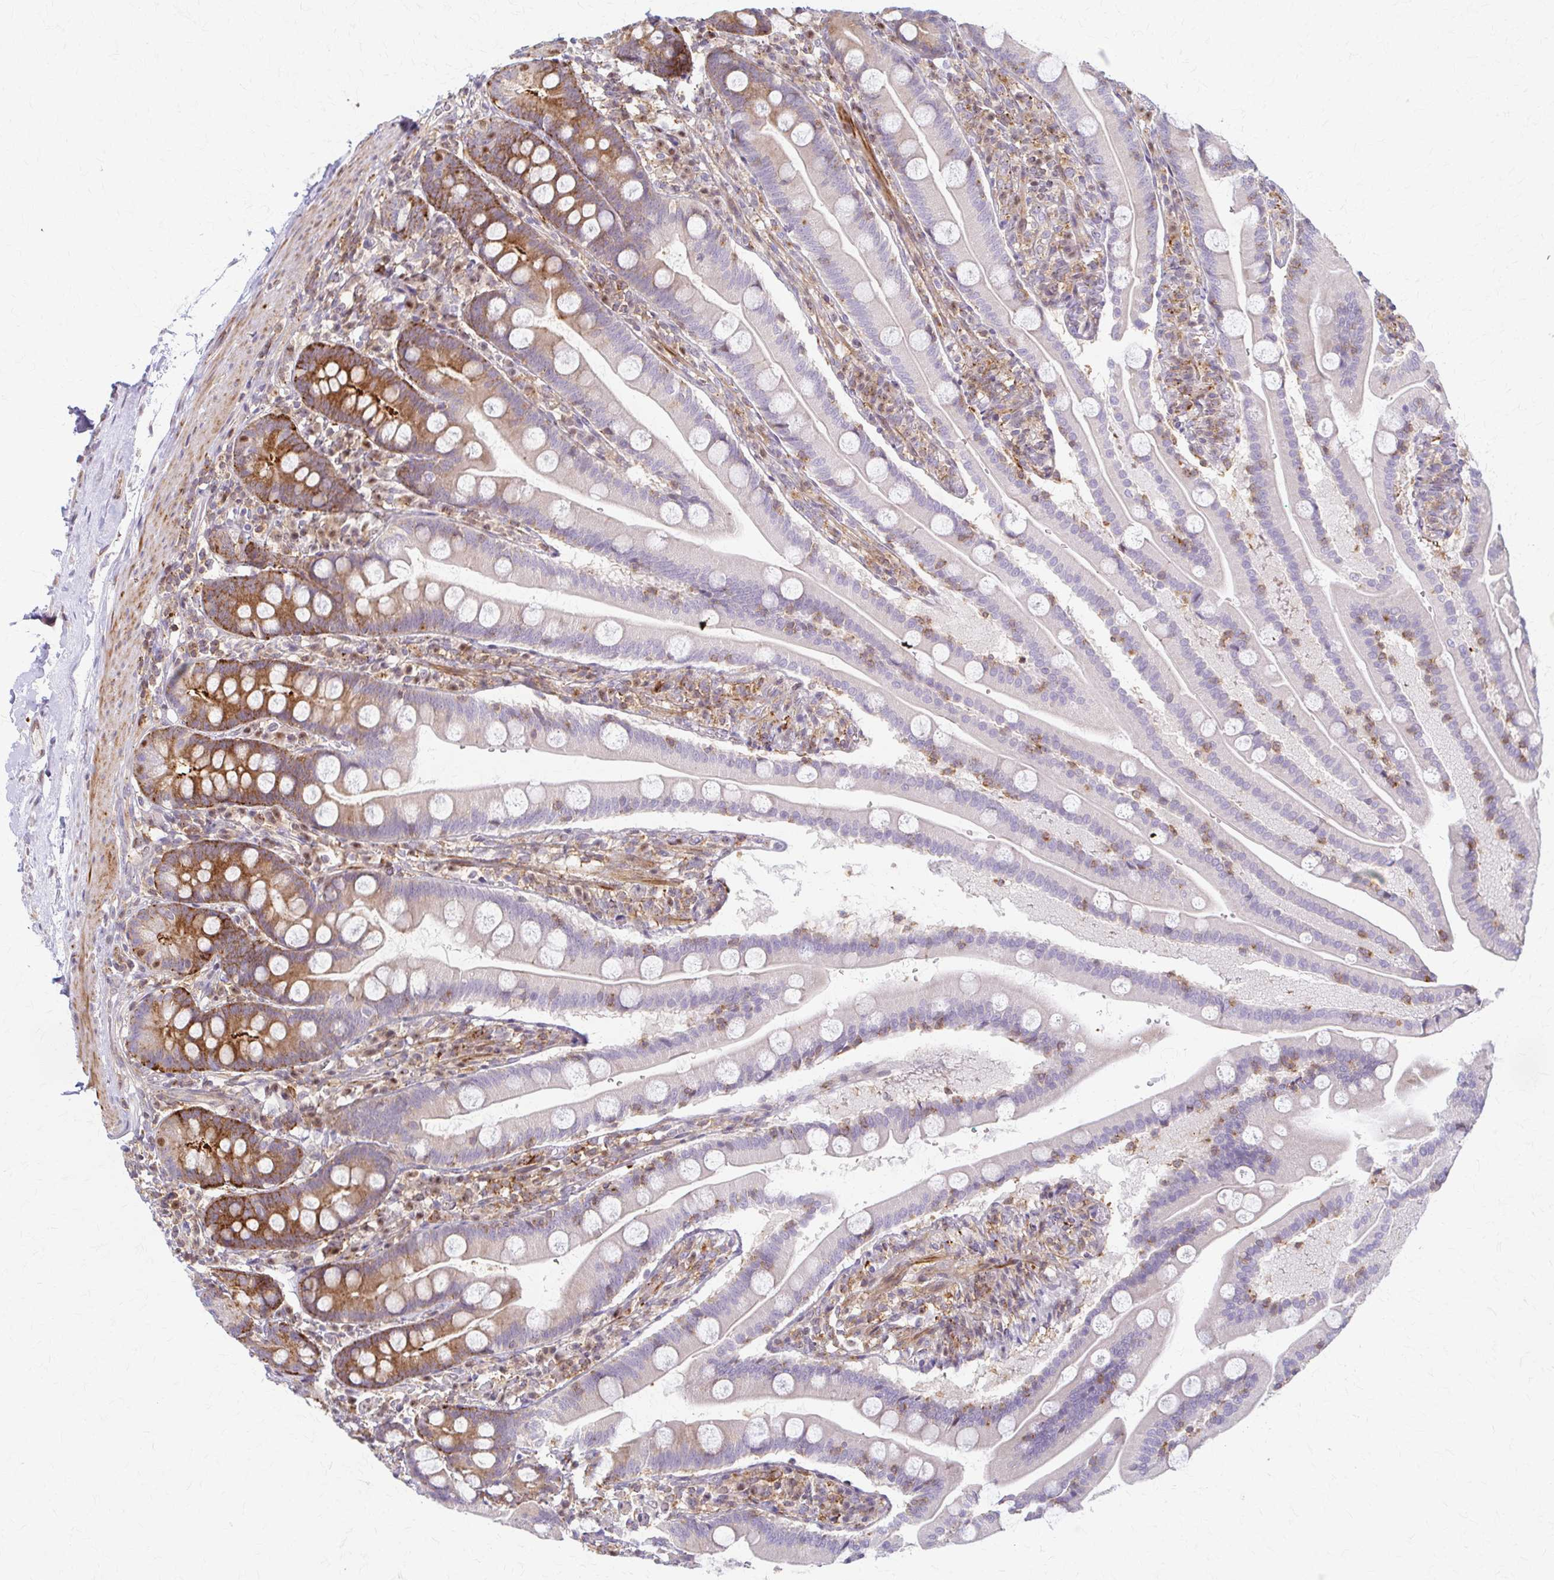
{"staining": {"intensity": "strong", "quantity": "25%-75%", "location": "cytoplasmic/membranous"}, "tissue": "duodenum", "cell_type": "Glandular cells", "image_type": "normal", "snomed": [{"axis": "morphology", "description": "Normal tissue, NOS"}, {"axis": "topography", "description": "Duodenum"}], "caption": "Immunohistochemistry (IHC) (DAB (3,3'-diaminobenzidine)) staining of benign human duodenum shows strong cytoplasmic/membranous protein positivity in about 25%-75% of glandular cells. (DAB IHC, brown staining for protein, blue staining for nuclei).", "gene": "ARHGAP35", "patient": {"sex": "female", "age": 67}}